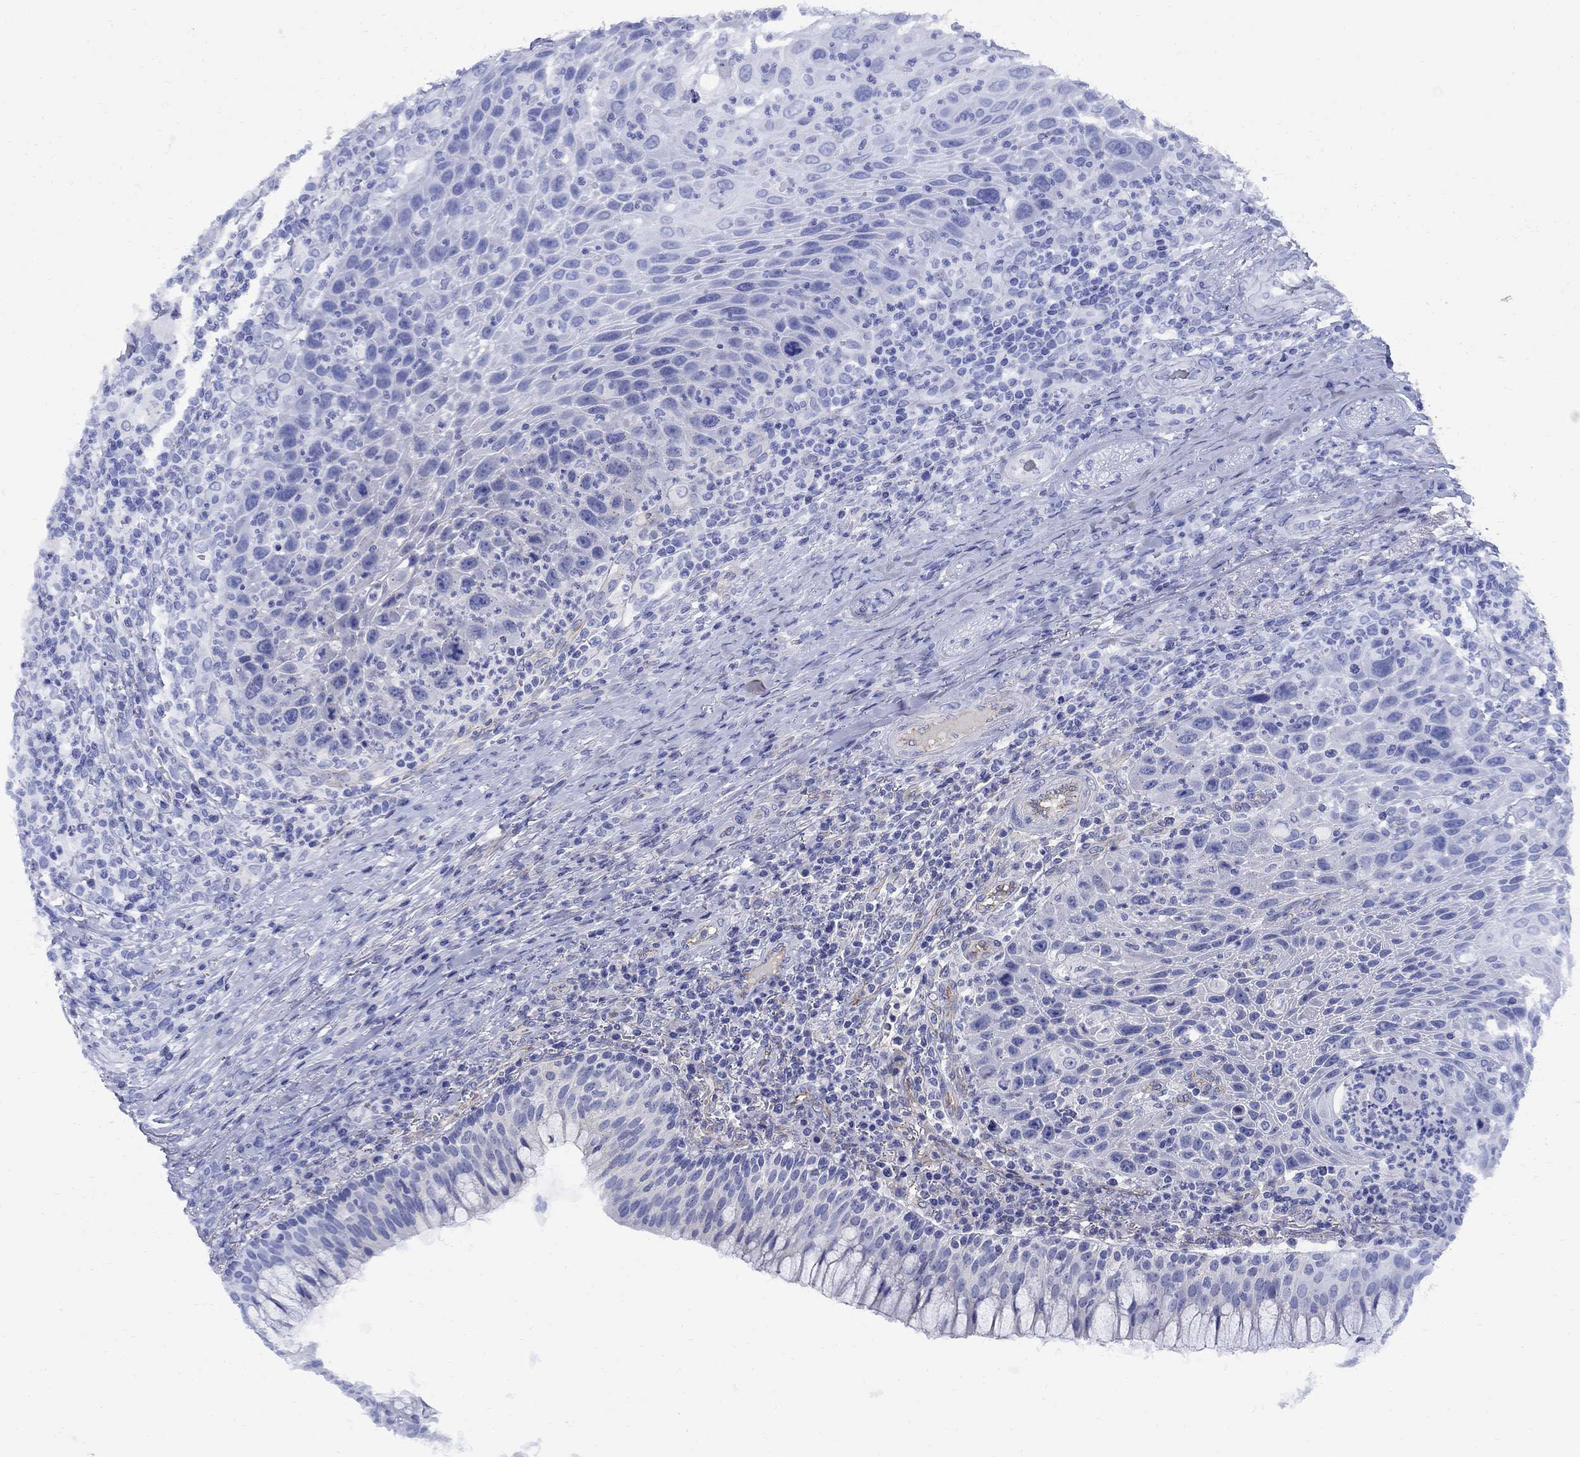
{"staining": {"intensity": "negative", "quantity": "none", "location": "none"}, "tissue": "head and neck cancer", "cell_type": "Tumor cells", "image_type": "cancer", "snomed": [{"axis": "morphology", "description": "Squamous cell carcinoma, NOS"}, {"axis": "topography", "description": "Head-Neck"}], "caption": "Tumor cells are negative for protein expression in human squamous cell carcinoma (head and neck).", "gene": "SMCP", "patient": {"sex": "male", "age": 69}}